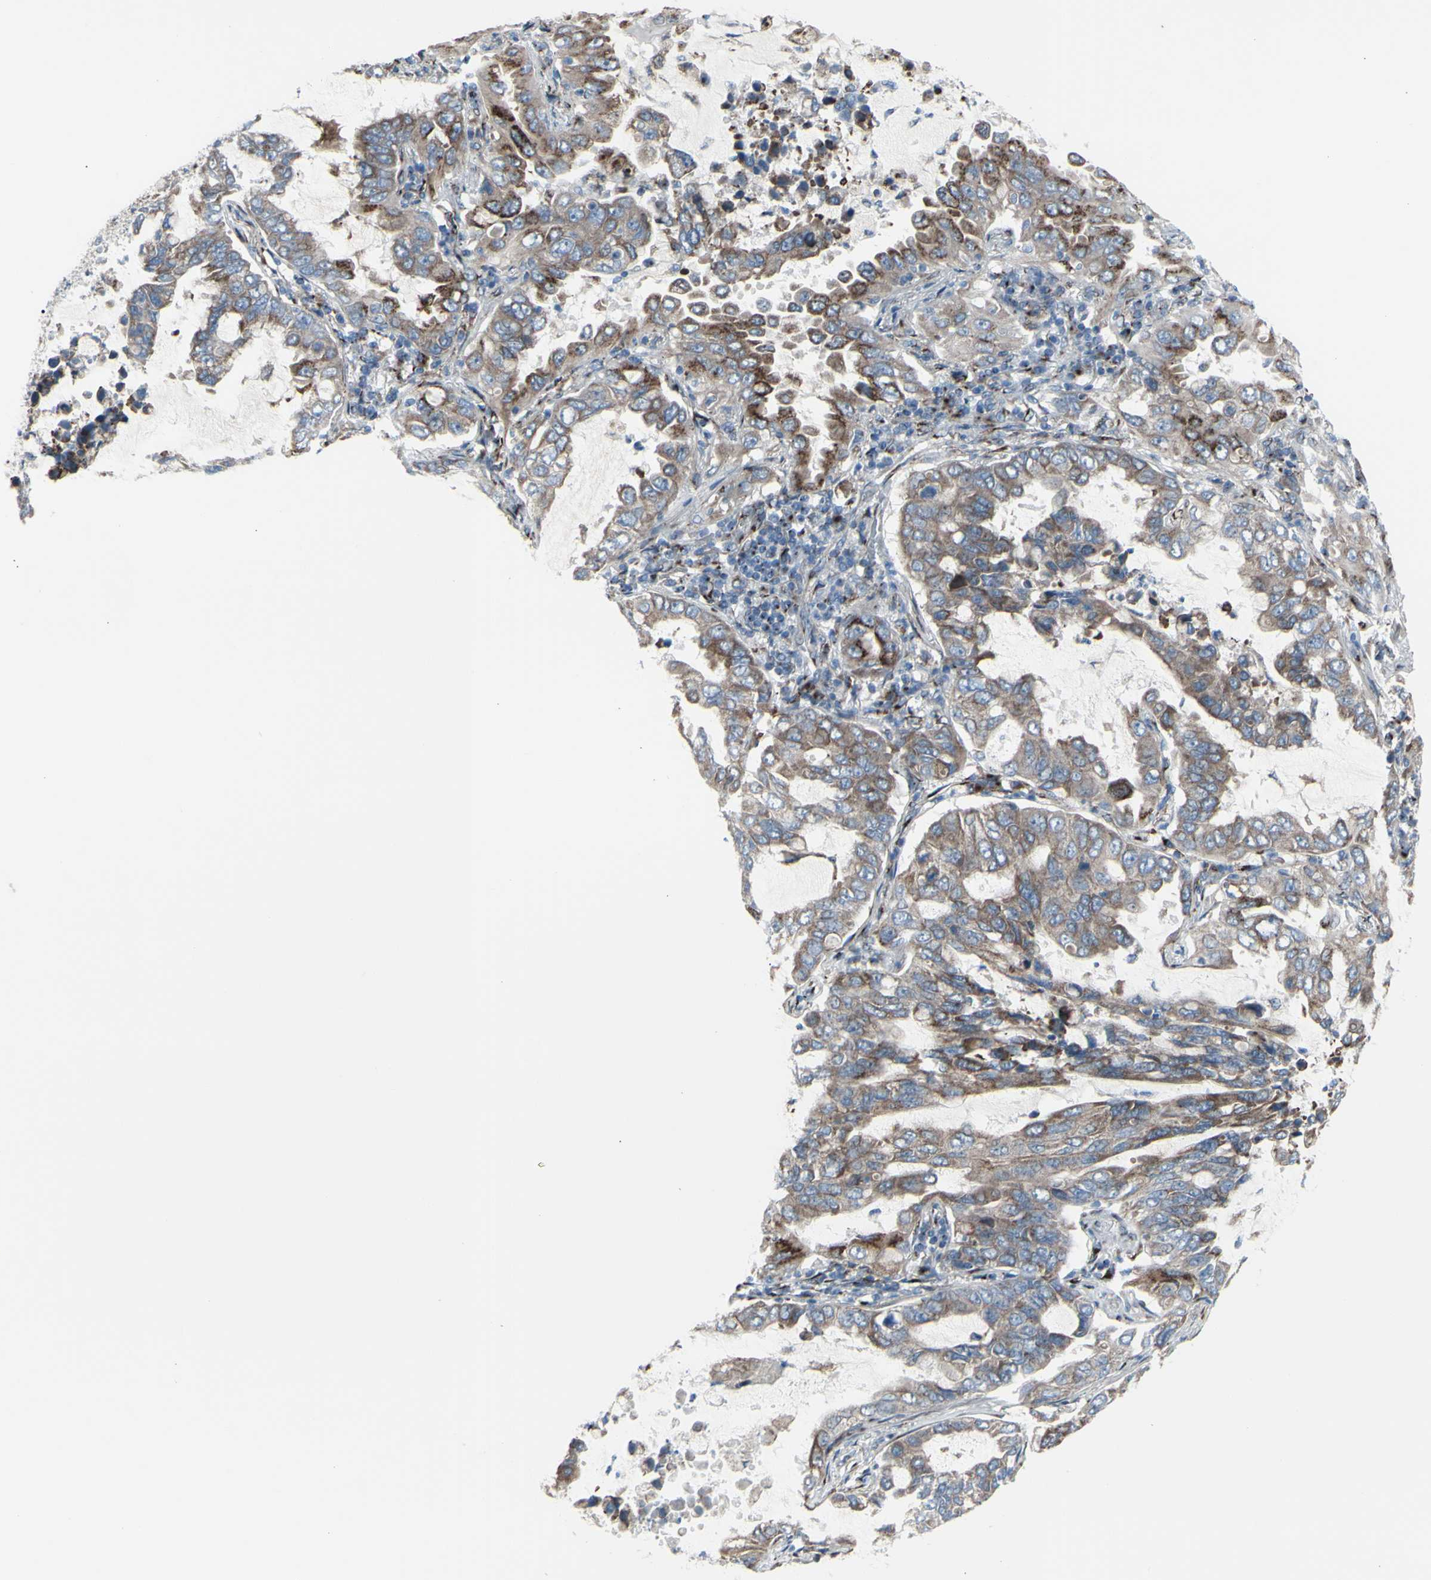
{"staining": {"intensity": "strong", "quantity": ">75%", "location": "cytoplasmic/membranous"}, "tissue": "lung cancer", "cell_type": "Tumor cells", "image_type": "cancer", "snomed": [{"axis": "morphology", "description": "Adenocarcinoma, NOS"}, {"axis": "topography", "description": "Lung"}], "caption": "Immunohistochemical staining of lung cancer (adenocarcinoma) displays high levels of strong cytoplasmic/membranous positivity in approximately >75% of tumor cells.", "gene": "GLG1", "patient": {"sex": "male", "age": 64}}